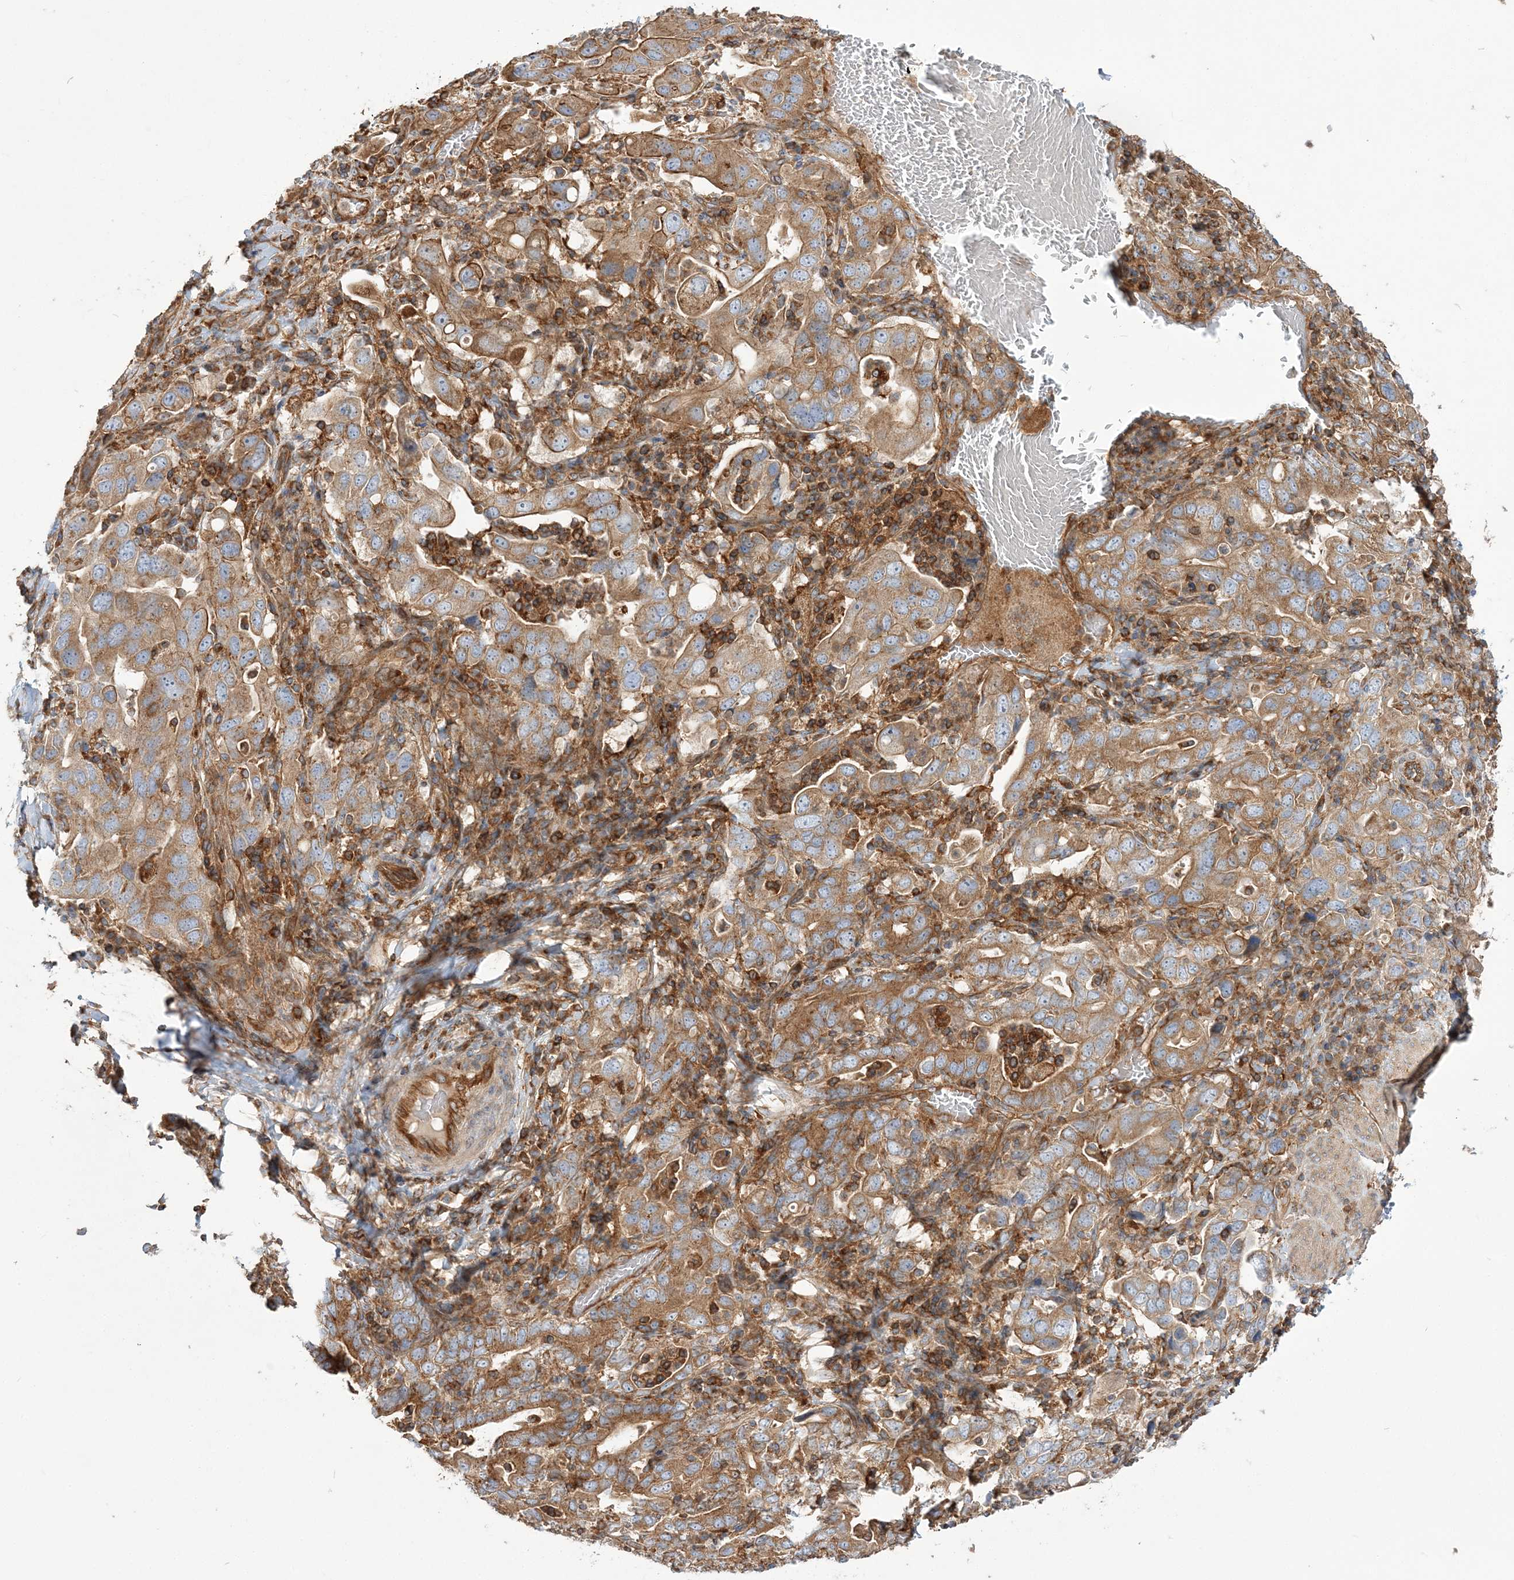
{"staining": {"intensity": "moderate", "quantity": ">75%", "location": "cytoplasmic/membranous"}, "tissue": "stomach cancer", "cell_type": "Tumor cells", "image_type": "cancer", "snomed": [{"axis": "morphology", "description": "Adenocarcinoma, NOS"}, {"axis": "topography", "description": "Stomach, upper"}], "caption": "Moderate cytoplasmic/membranous protein positivity is seen in approximately >75% of tumor cells in stomach cancer (adenocarcinoma).", "gene": "TBC1D5", "patient": {"sex": "male", "age": 62}}